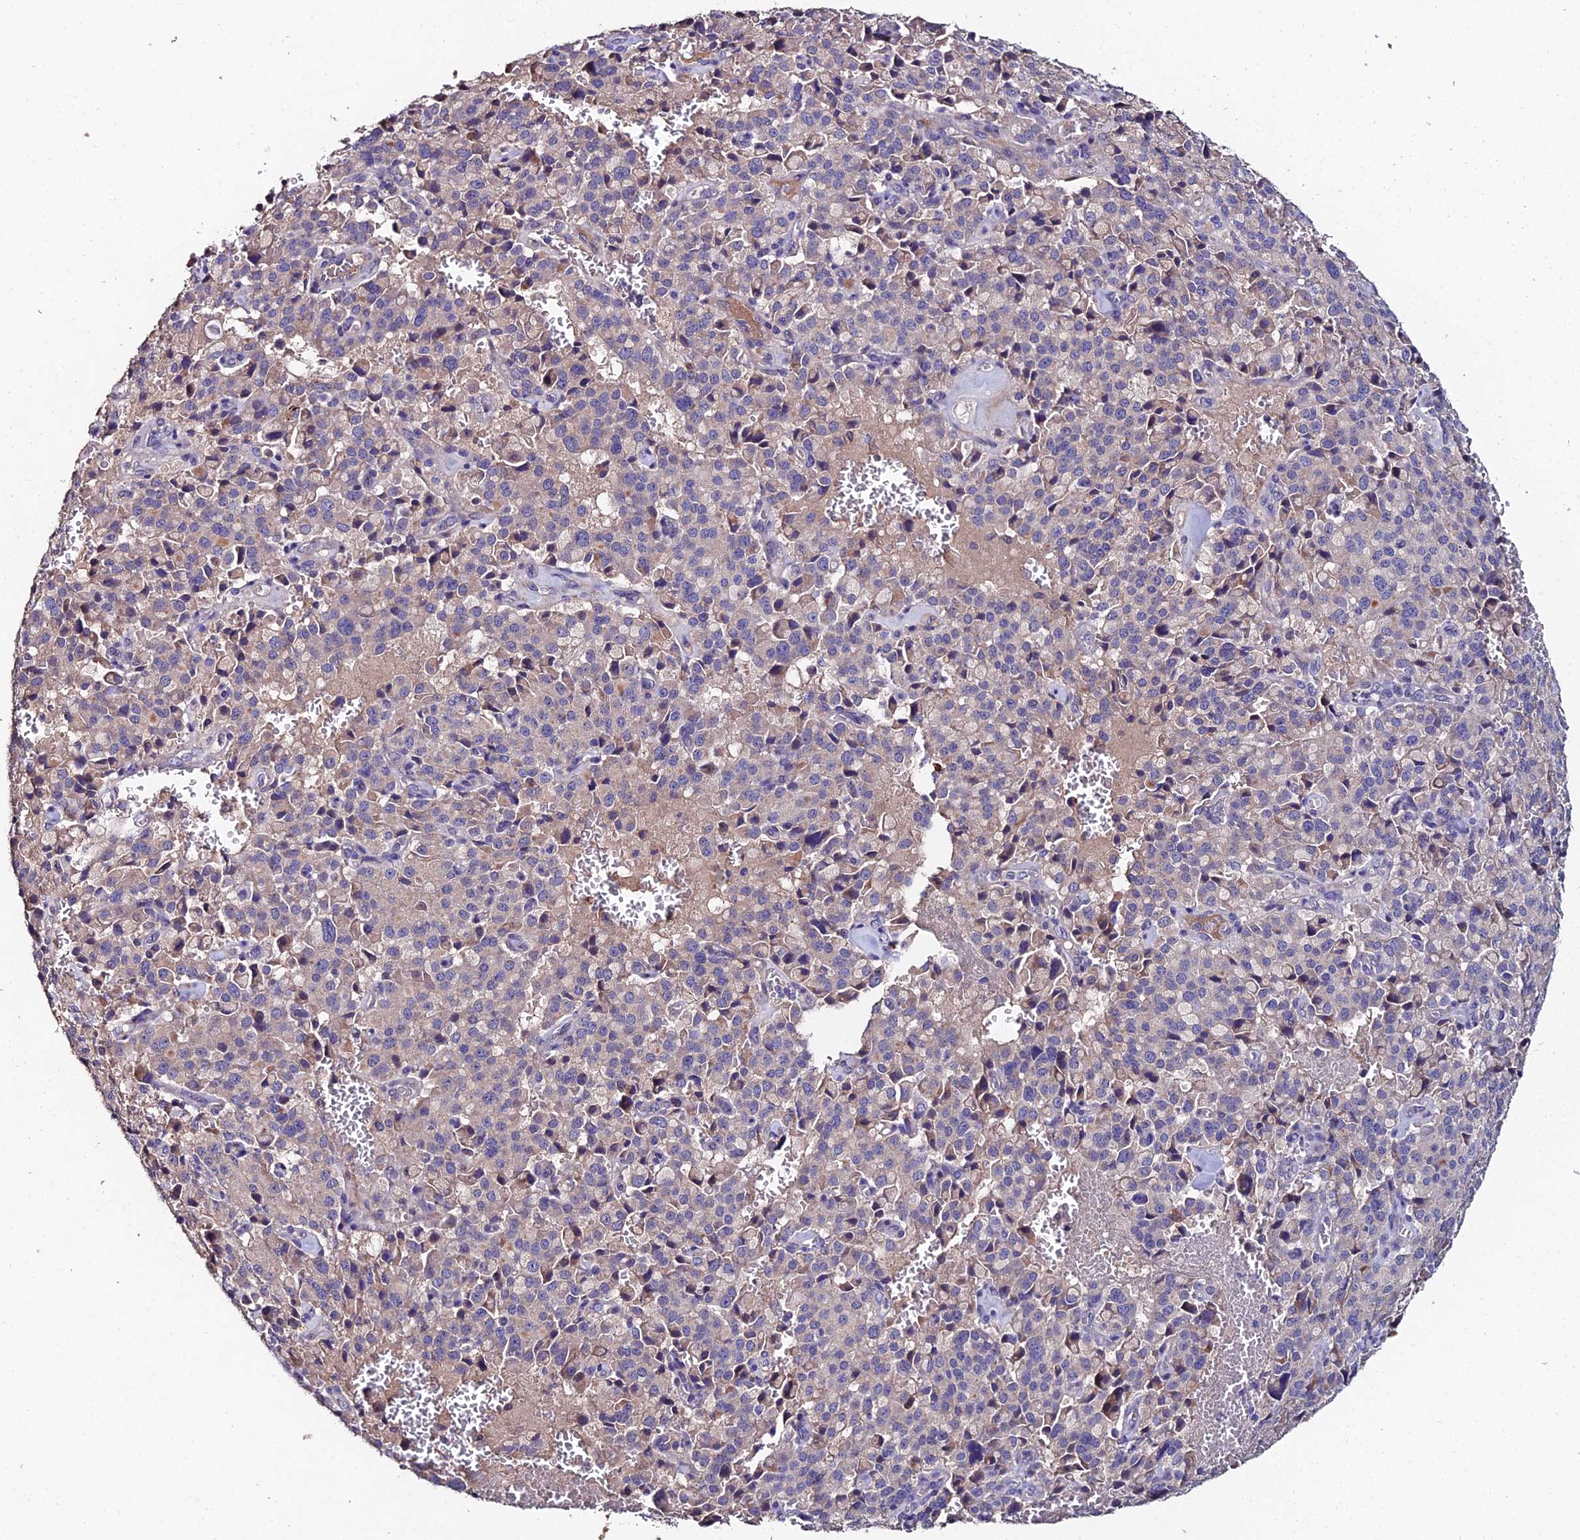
{"staining": {"intensity": "negative", "quantity": "none", "location": "none"}, "tissue": "pancreatic cancer", "cell_type": "Tumor cells", "image_type": "cancer", "snomed": [{"axis": "morphology", "description": "Adenocarcinoma, NOS"}, {"axis": "topography", "description": "Pancreas"}], "caption": "This is an immunohistochemistry (IHC) image of pancreatic cancer (adenocarcinoma). There is no expression in tumor cells.", "gene": "ESRRG", "patient": {"sex": "male", "age": 65}}